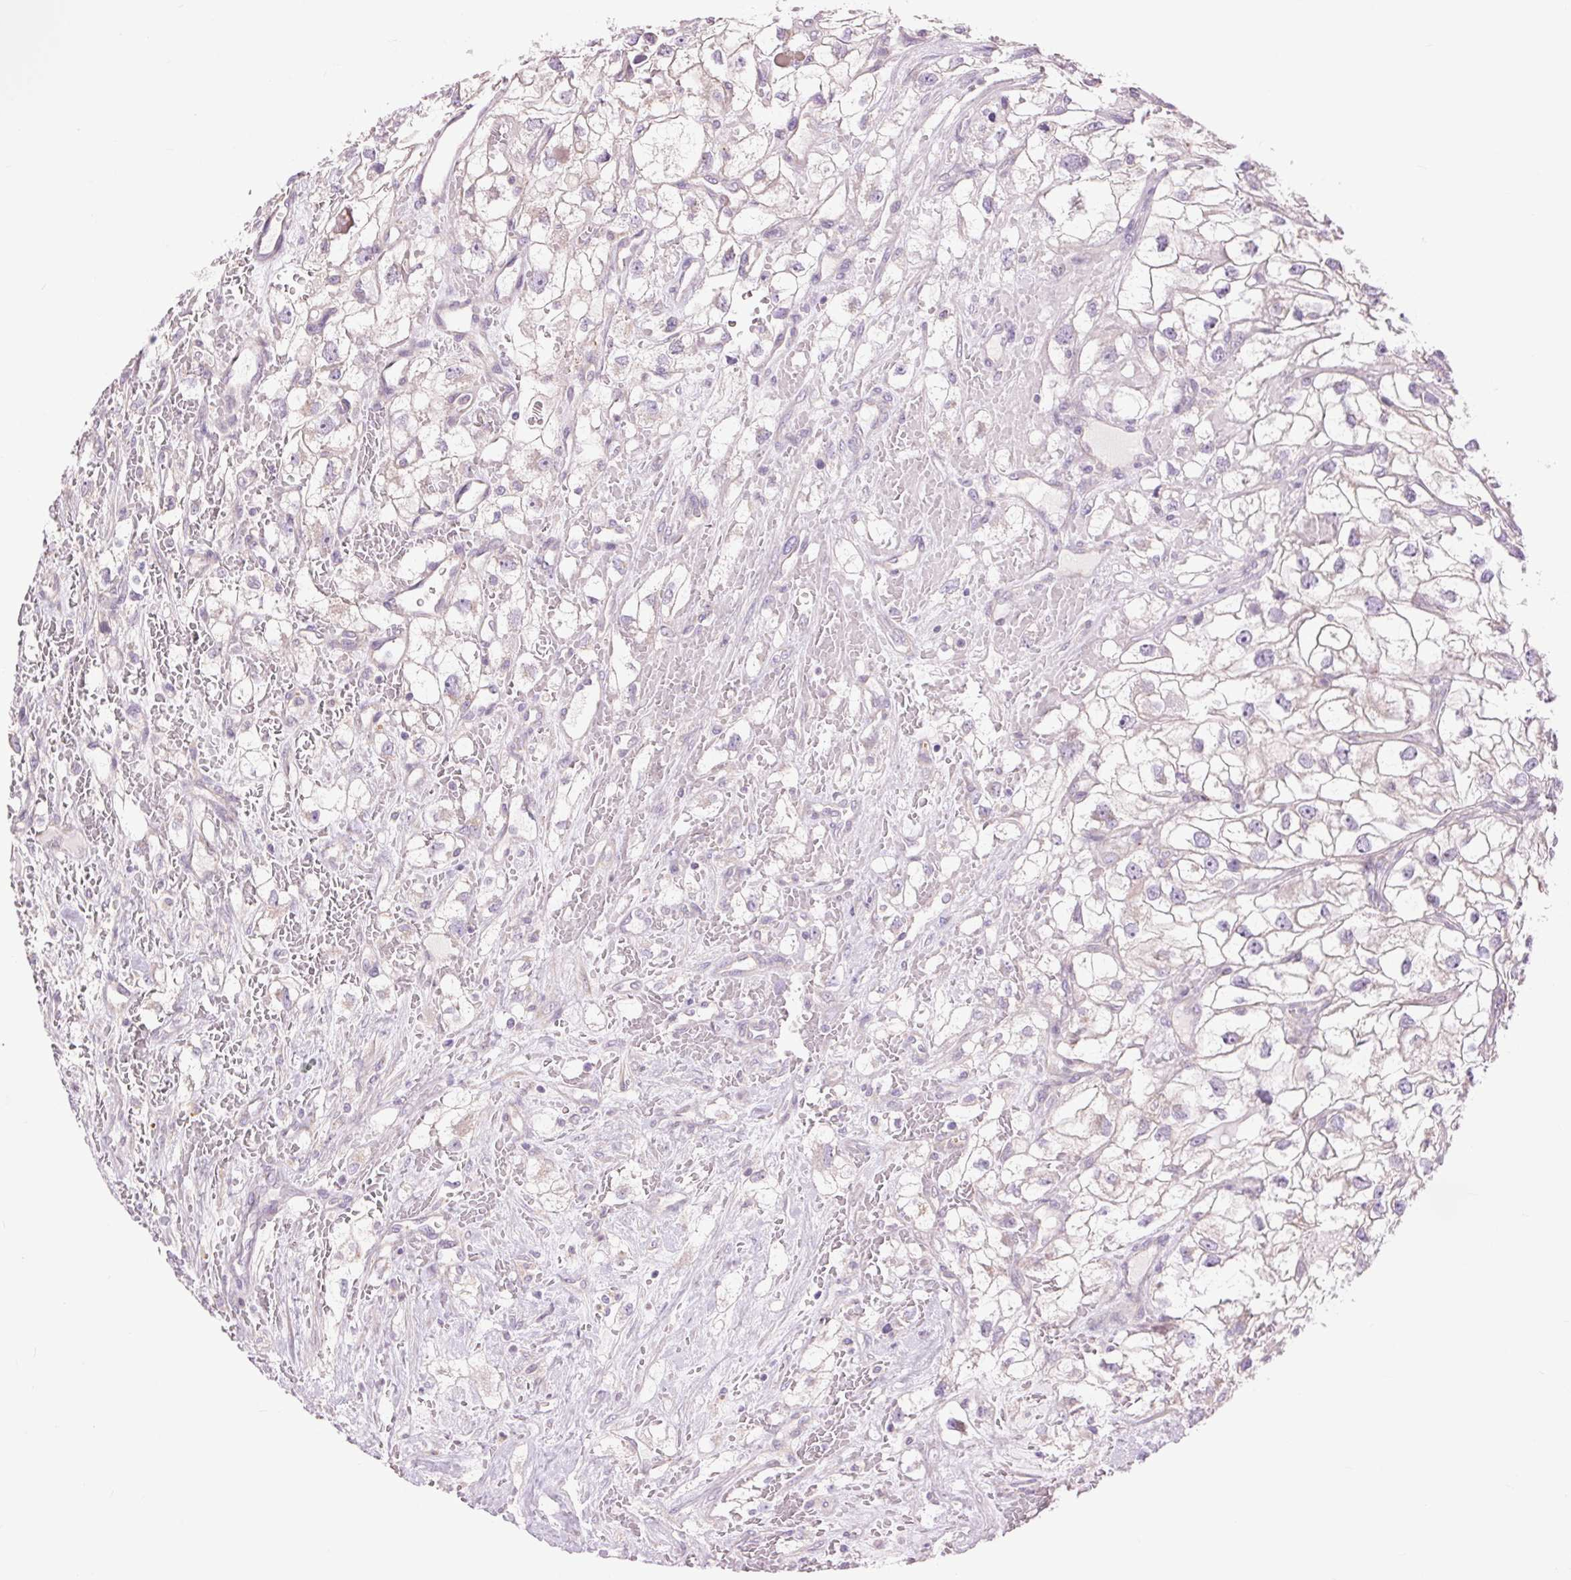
{"staining": {"intensity": "negative", "quantity": "none", "location": "none"}, "tissue": "renal cancer", "cell_type": "Tumor cells", "image_type": "cancer", "snomed": [{"axis": "morphology", "description": "Adenocarcinoma, NOS"}, {"axis": "topography", "description": "Kidney"}], "caption": "There is no significant positivity in tumor cells of renal adenocarcinoma.", "gene": "CTNNA3", "patient": {"sex": "male", "age": 59}}